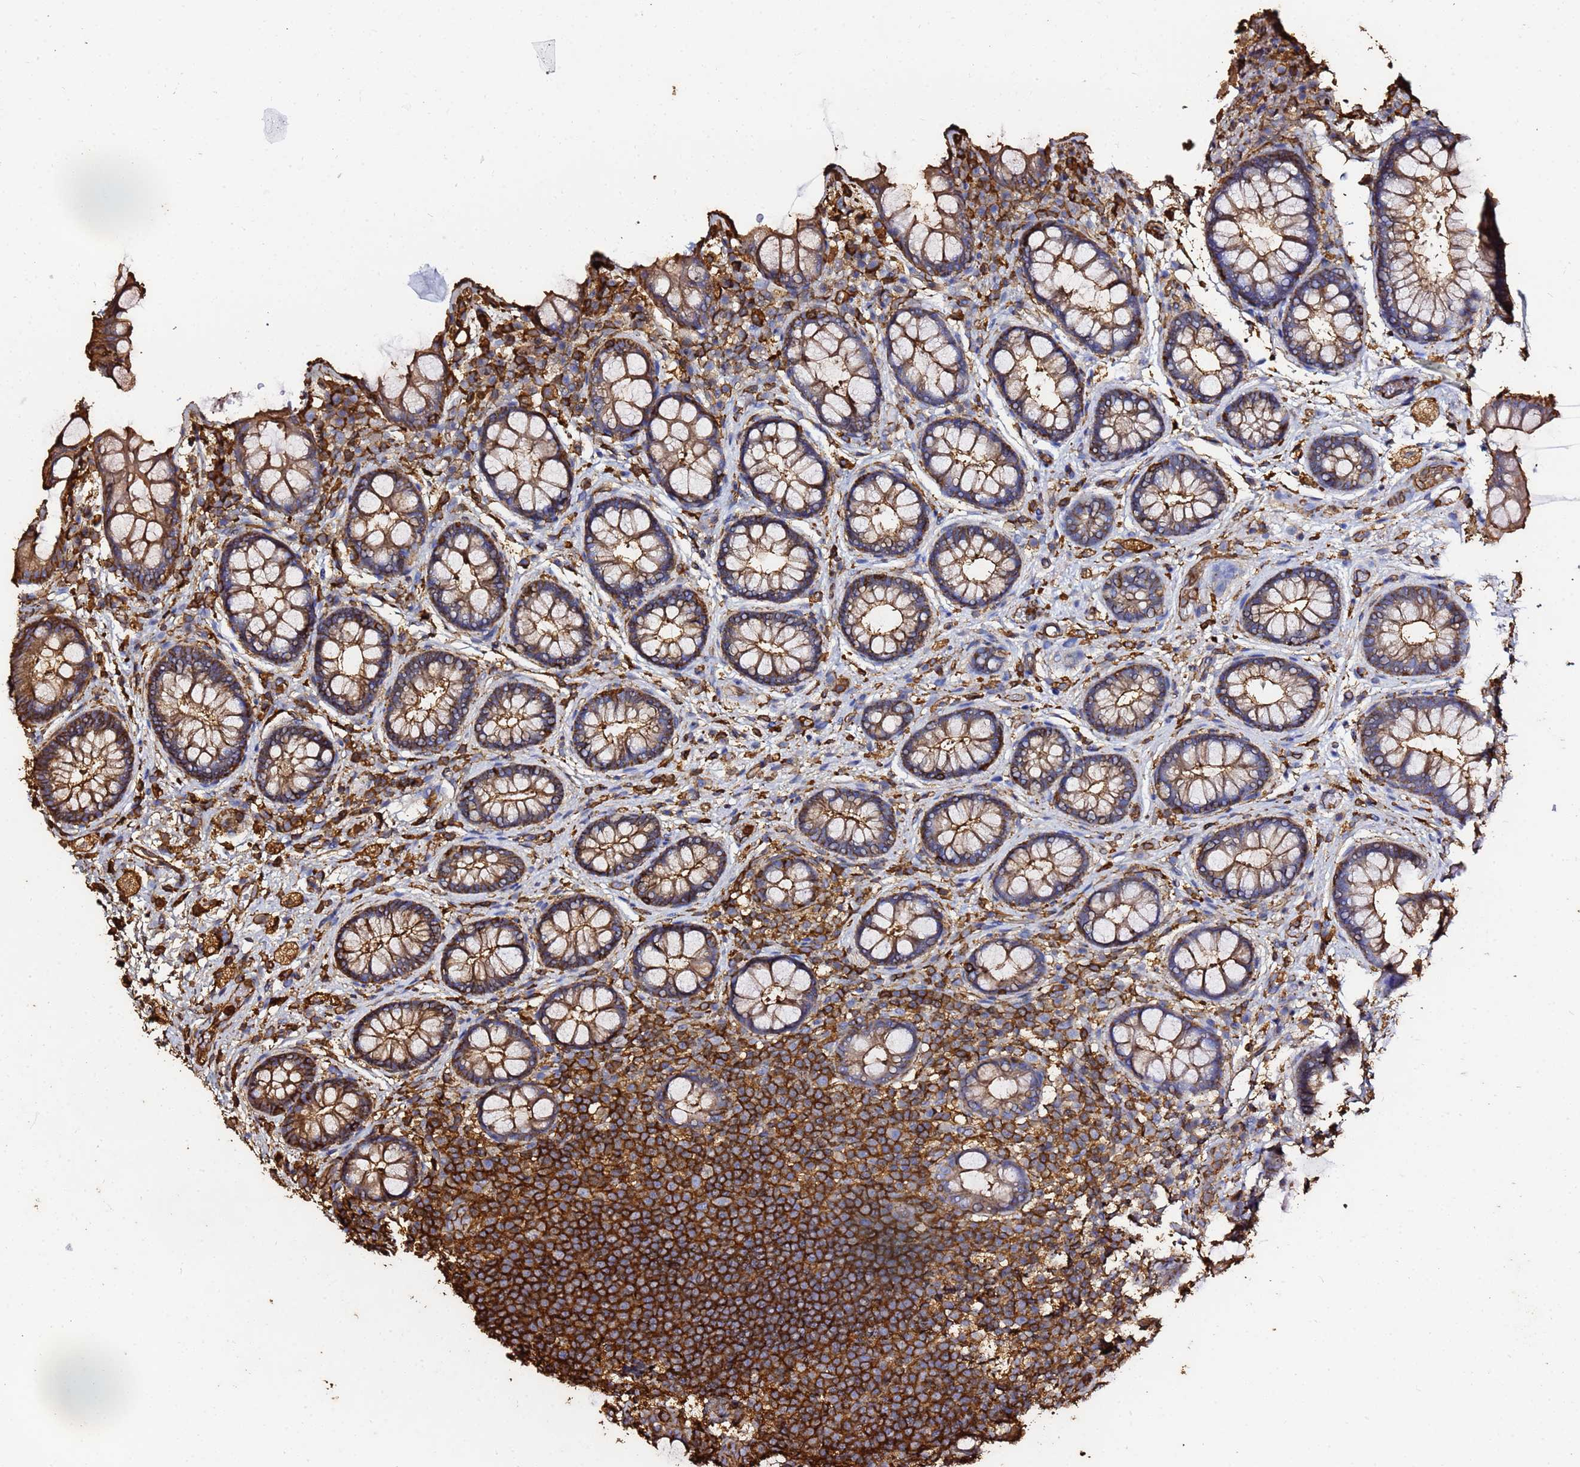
{"staining": {"intensity": "moderate", "quantity": "25%-75%", "location": "cytoplasmic/membranous"}, "tissue": "rectum", "cell_type": "Glandular cells", "image_type": "normal", "snomed": [{"axis": "morphology", "description": "Normal tissue, NOS"}, {"axis": "topography", "description": "Rectum"}, {"axis": "topography", "description": "Peripheral nerve tissue"}], "caption": "Immunohistochemical staining of normal rectum demonstrates 25%-75% levels of moderate cytoplasmic/membranous protein positivity in about 25%-75% of glandular cells.", "gene": "ACTA1", "patient": {"sex": "female", "age": 69}}